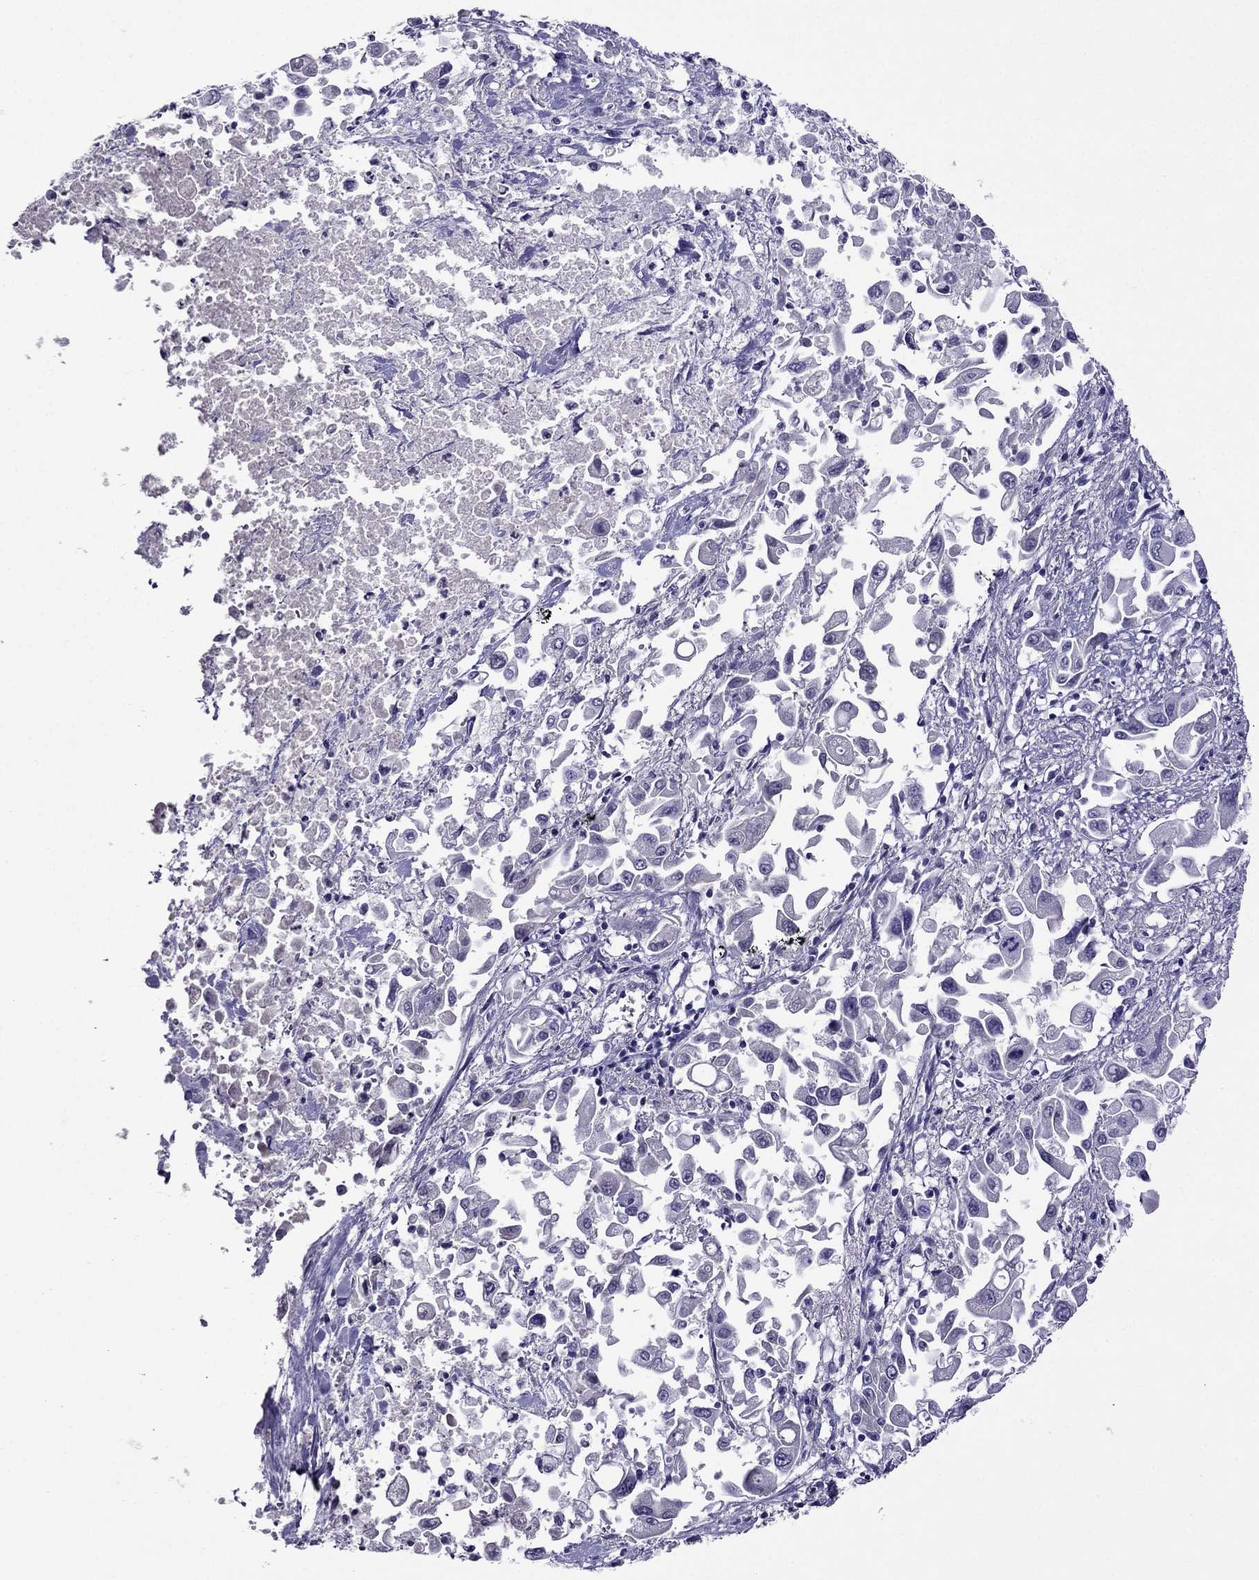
{"staining": {"intensity": "negative", "quantity": "none", "location": "none"}, "tissue": "pancreatic cancer", "cell_type": "Tumor cells", "image_type": "cancer", "snomed": [{"axis": "morphology", "description": "Adenocarcinoma, NOS"}, {"axis": "topography", "description": "Pancreas"}], "caption": "High power microscopy micrograph of an immunohistochemistry (IHC) image of pancreatic cancer, revealing no significant staining in tumor cells.", "gene": "SPTBN4", "patient": {"sex": "female", "age": 83}}